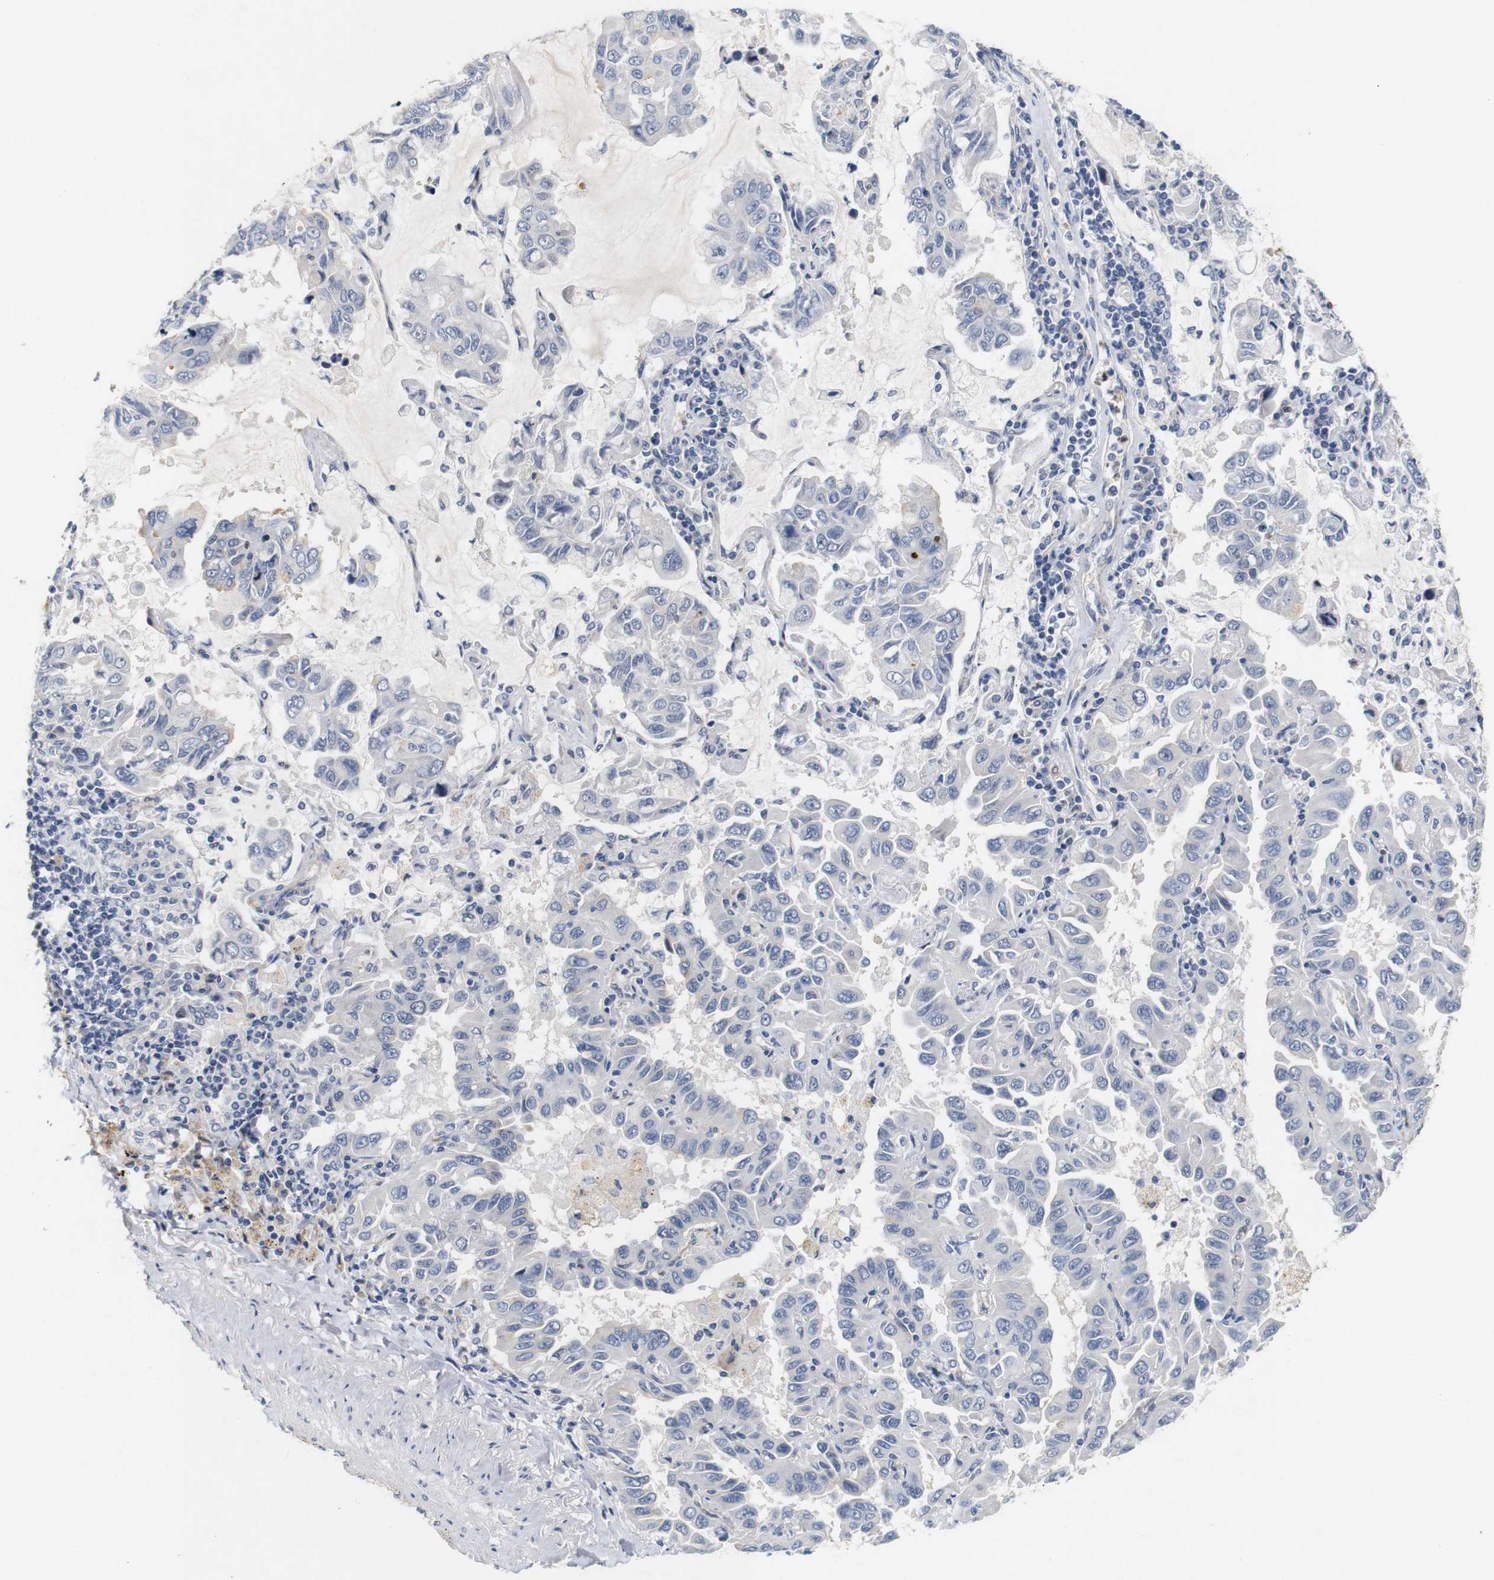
{"staining": {"intensity": "weak", "quantity": "<25%", "location": "cytoplasmic/membranous"}, "tissue": "lung cancer", "cell_type": "Tumor cells", "image_type": "cancer", "snomed": [{"axis": "morphology", "description": "Adenocarcinoma, NOS"}, {"axis": "topography", "description": "Lung"}], "caption": "A photomicrograph of lung cancer stained for a protein displays no brown staining in tumor cells. (Stains: DAB immunohistochemistry (IHC) with hematoxylin counter stain, Microscopy: brightfield microscopy at high magnification).", "gene": "CYB561", "patient": {"sex": "male", "age": 64}}